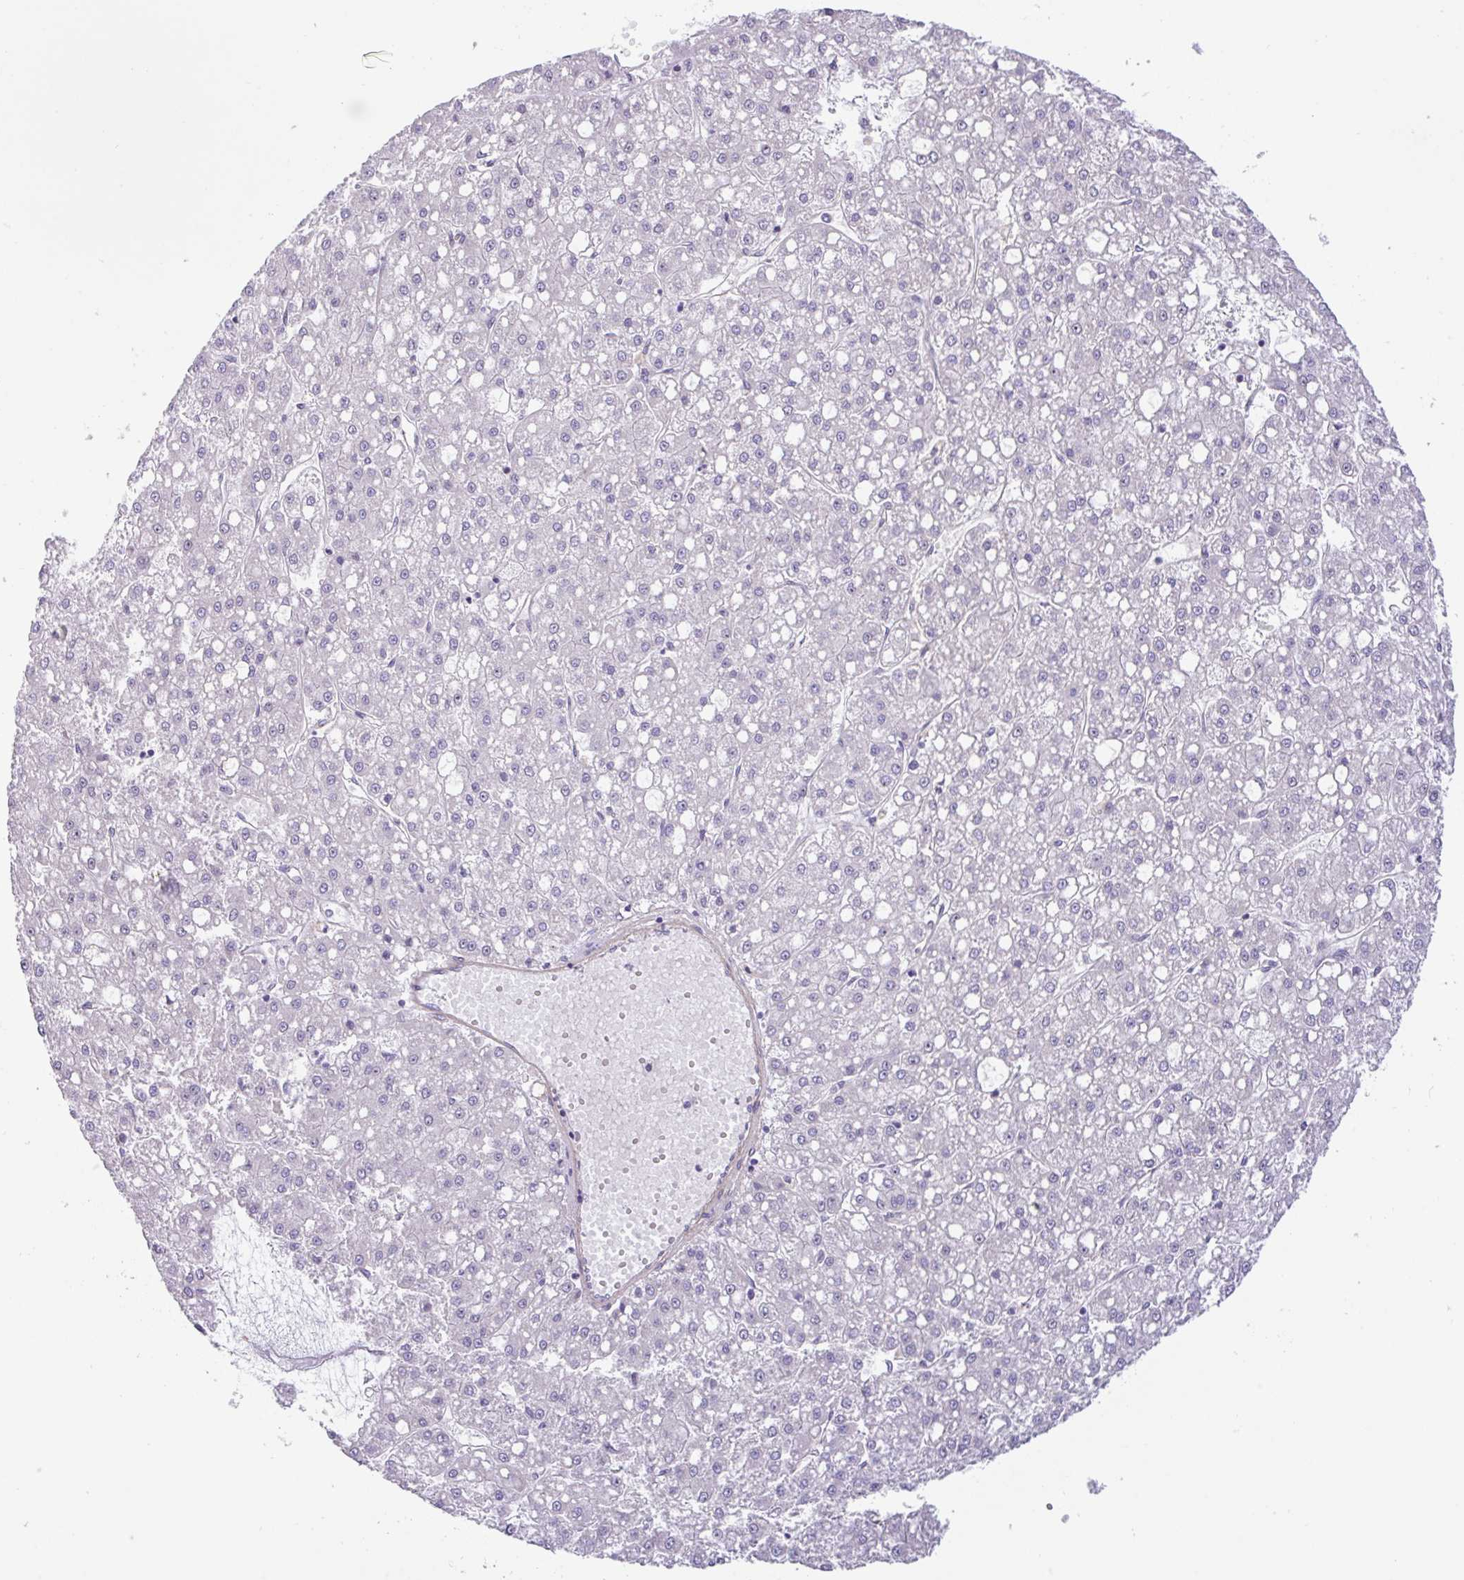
{"staining": {"intensity": "negative", "quantity": "none", "location": "none"}, "tissue": "liver cancer", "cell_type": "Tumor cells", "image_type": "cancer", "snomed": [{"axis": "morphology", "description": "Carcinoma, Hepatocellular, NOS"}, {"axis": "topography", "description": "Liver"}], "caption": "This micrograph is of liver cancer stained with IHC to label a protein in brown with the nuclei are counter-stained blue. There is no staining in tumor cells. (DAB (3,3'-diaminobenzidine) immunohistochemistry (IHC) visualized using brightfield microscopy, high magnification).", "gene": "MXRA8", "patient": {"sex": "male", "age": 67}}